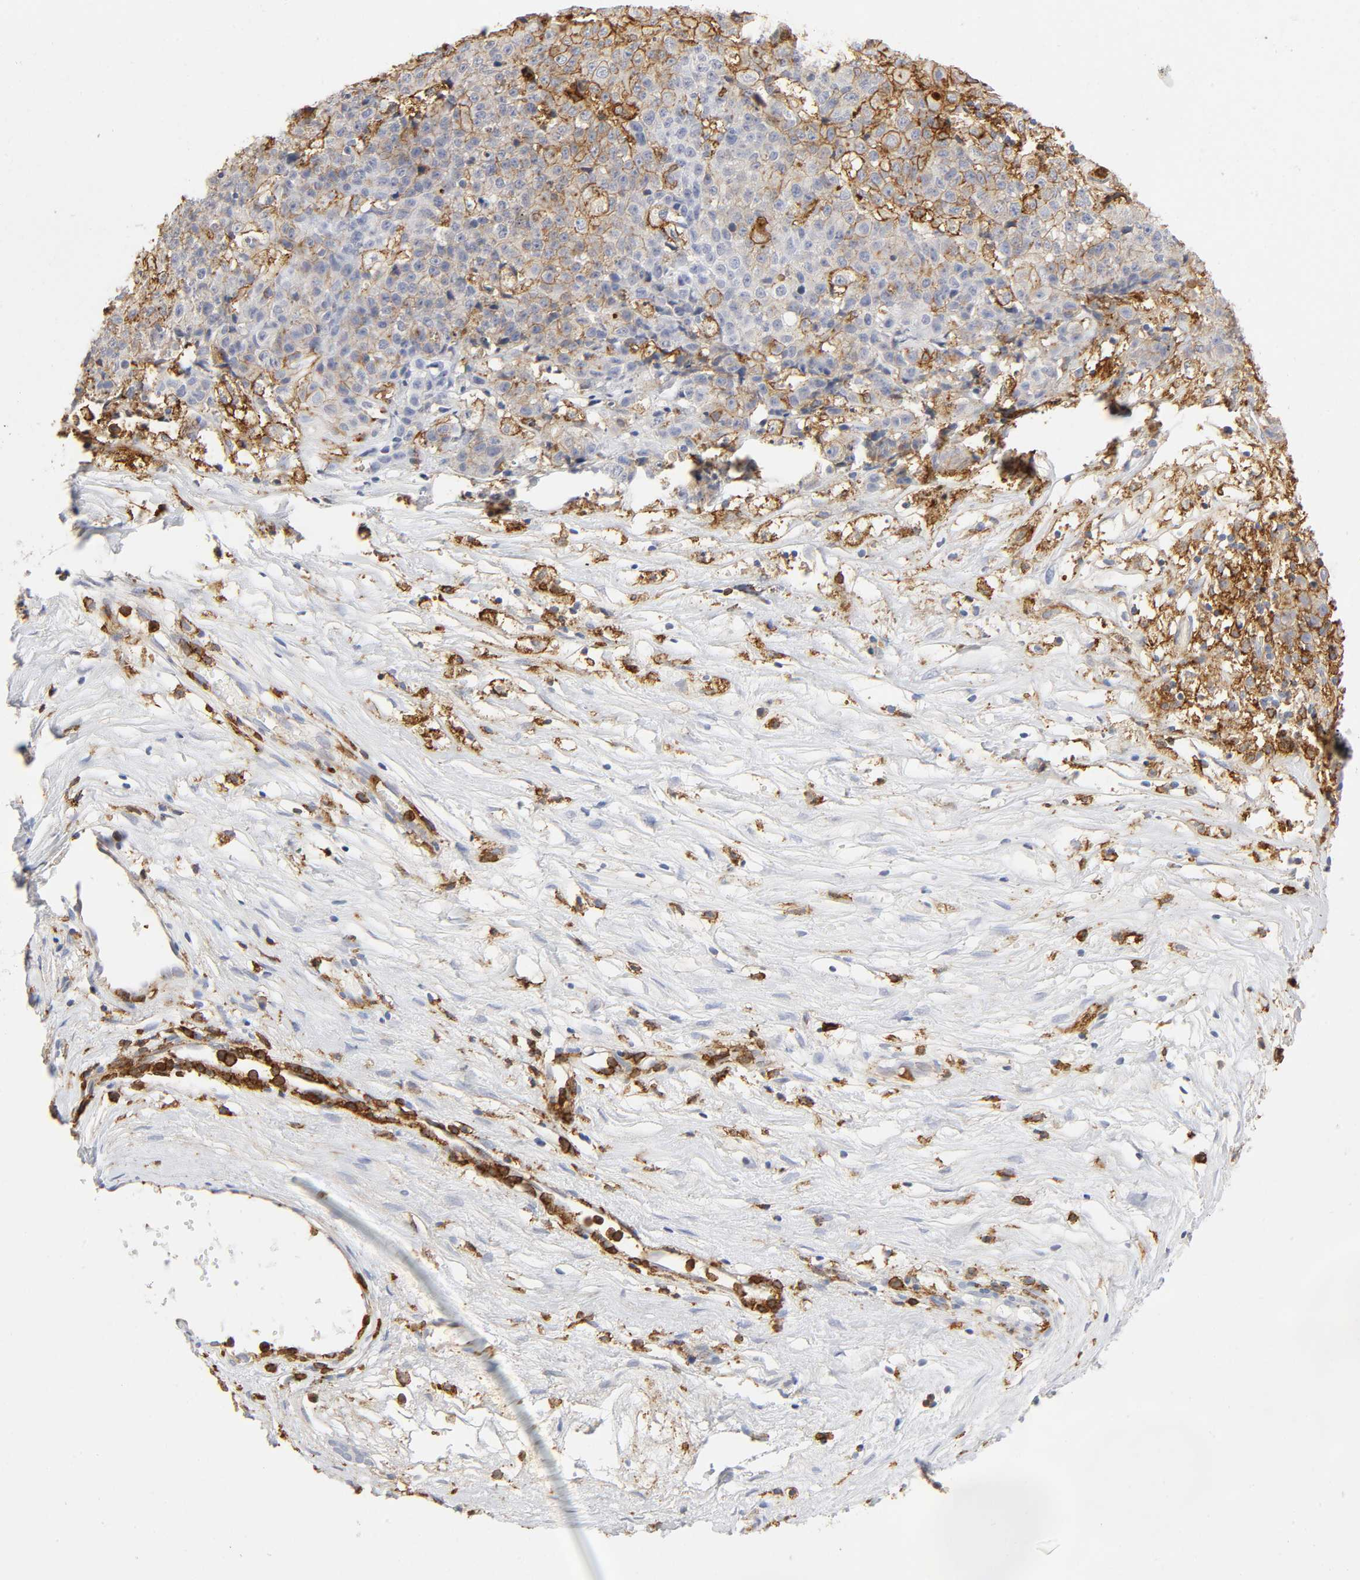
{"staining": {"intensity": "moderate", "quantity": "25%-75%", "location": "cytoplasmic/membranous"}, "tissue": "ovarian cancer", "cell_type": "Tumor cells", "image_type": "cancer", "snomed": [{"axis": "morphology", "description": "Carcinoma, endometroid"}, {"axis": "topography", "description": "Ovary"}], "caption": "A photomicrograph of human ovarian cancer stained for a protein displays moderate cytoplasmic/membranous brown staining in tumor cells.", "gene": "LYN", "patient": {"sex": "female", "age": 42}}